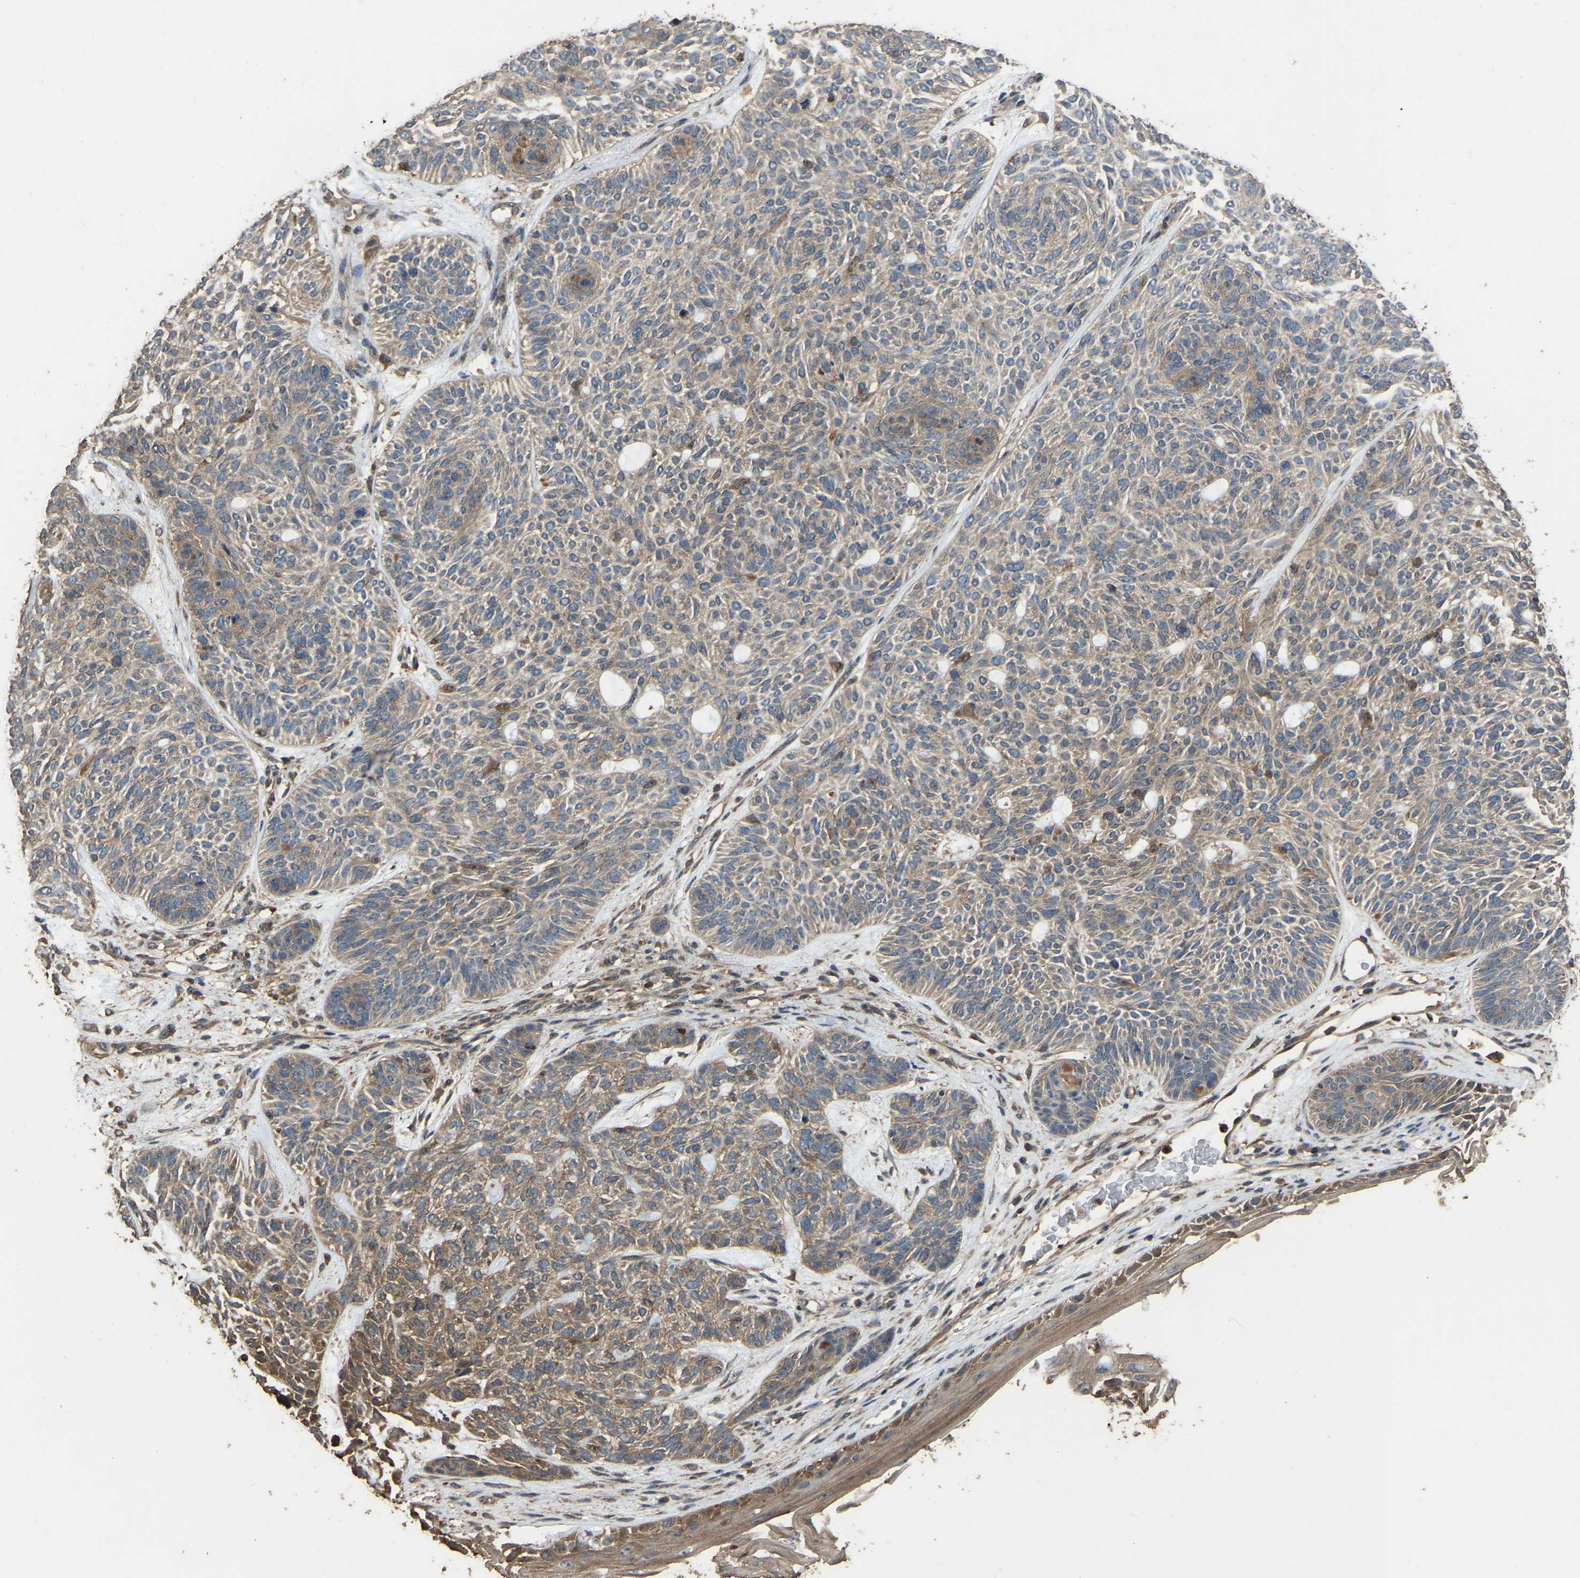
{"staining": {"intensity": "weak", "quantity": ">75%", "location": "cytoplasmic/membranous"}, "tissue": "skin cancer", "cell_type": "Tumor cells", "image_type": "cancer", "snomed": [{"axis": "morphology", "description": "Basal cell carcinoma"}, {"axis": "topography", "description": "Skin"}], "caption": "Weak cytoplasmic/membranous expression is seen in about >75% of tumor cells in basal cell carcinoma (skin).", "gene": "FHIT", "patient": {"sex": "male", "age": 55}}